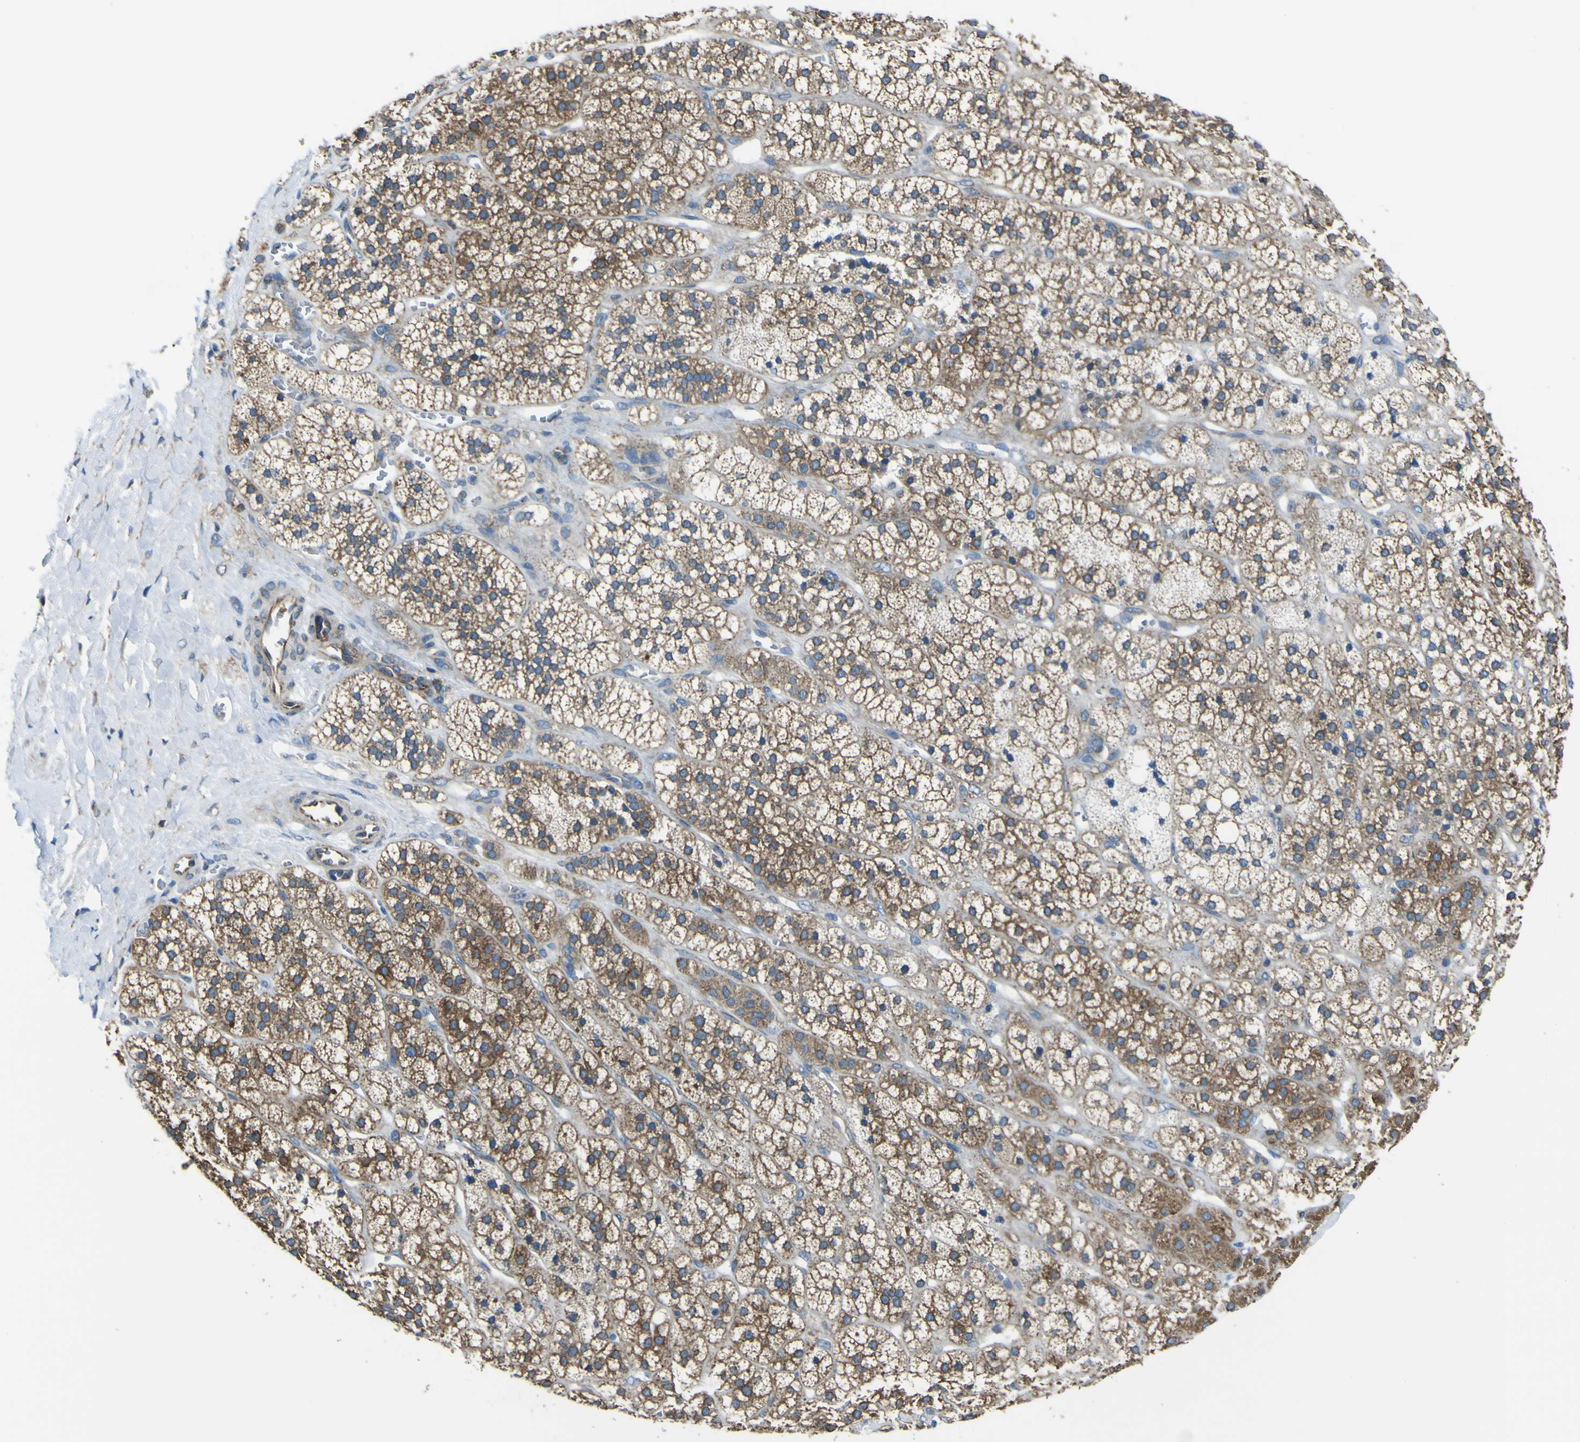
{"staining": {"intensity": "moderate", "quantity": ">75%", "location": "cytoplasmic/membranous"}, "tissue": "adrenal gland", "cell_type": "Glandular cells", "image_type": "normal", "snomed": [{"axis": "morphology", "description": "Normal tissue, NOS"}, {"axis": "topography", "description": "Adrenal gland"}], "caption": "Normal adrenal gland exhibits moderate cytoplasmic/membranous expression in about >75% of glandular cells.", "gene": "STIM1", "patient": {"sex": "male", "age": 56}}